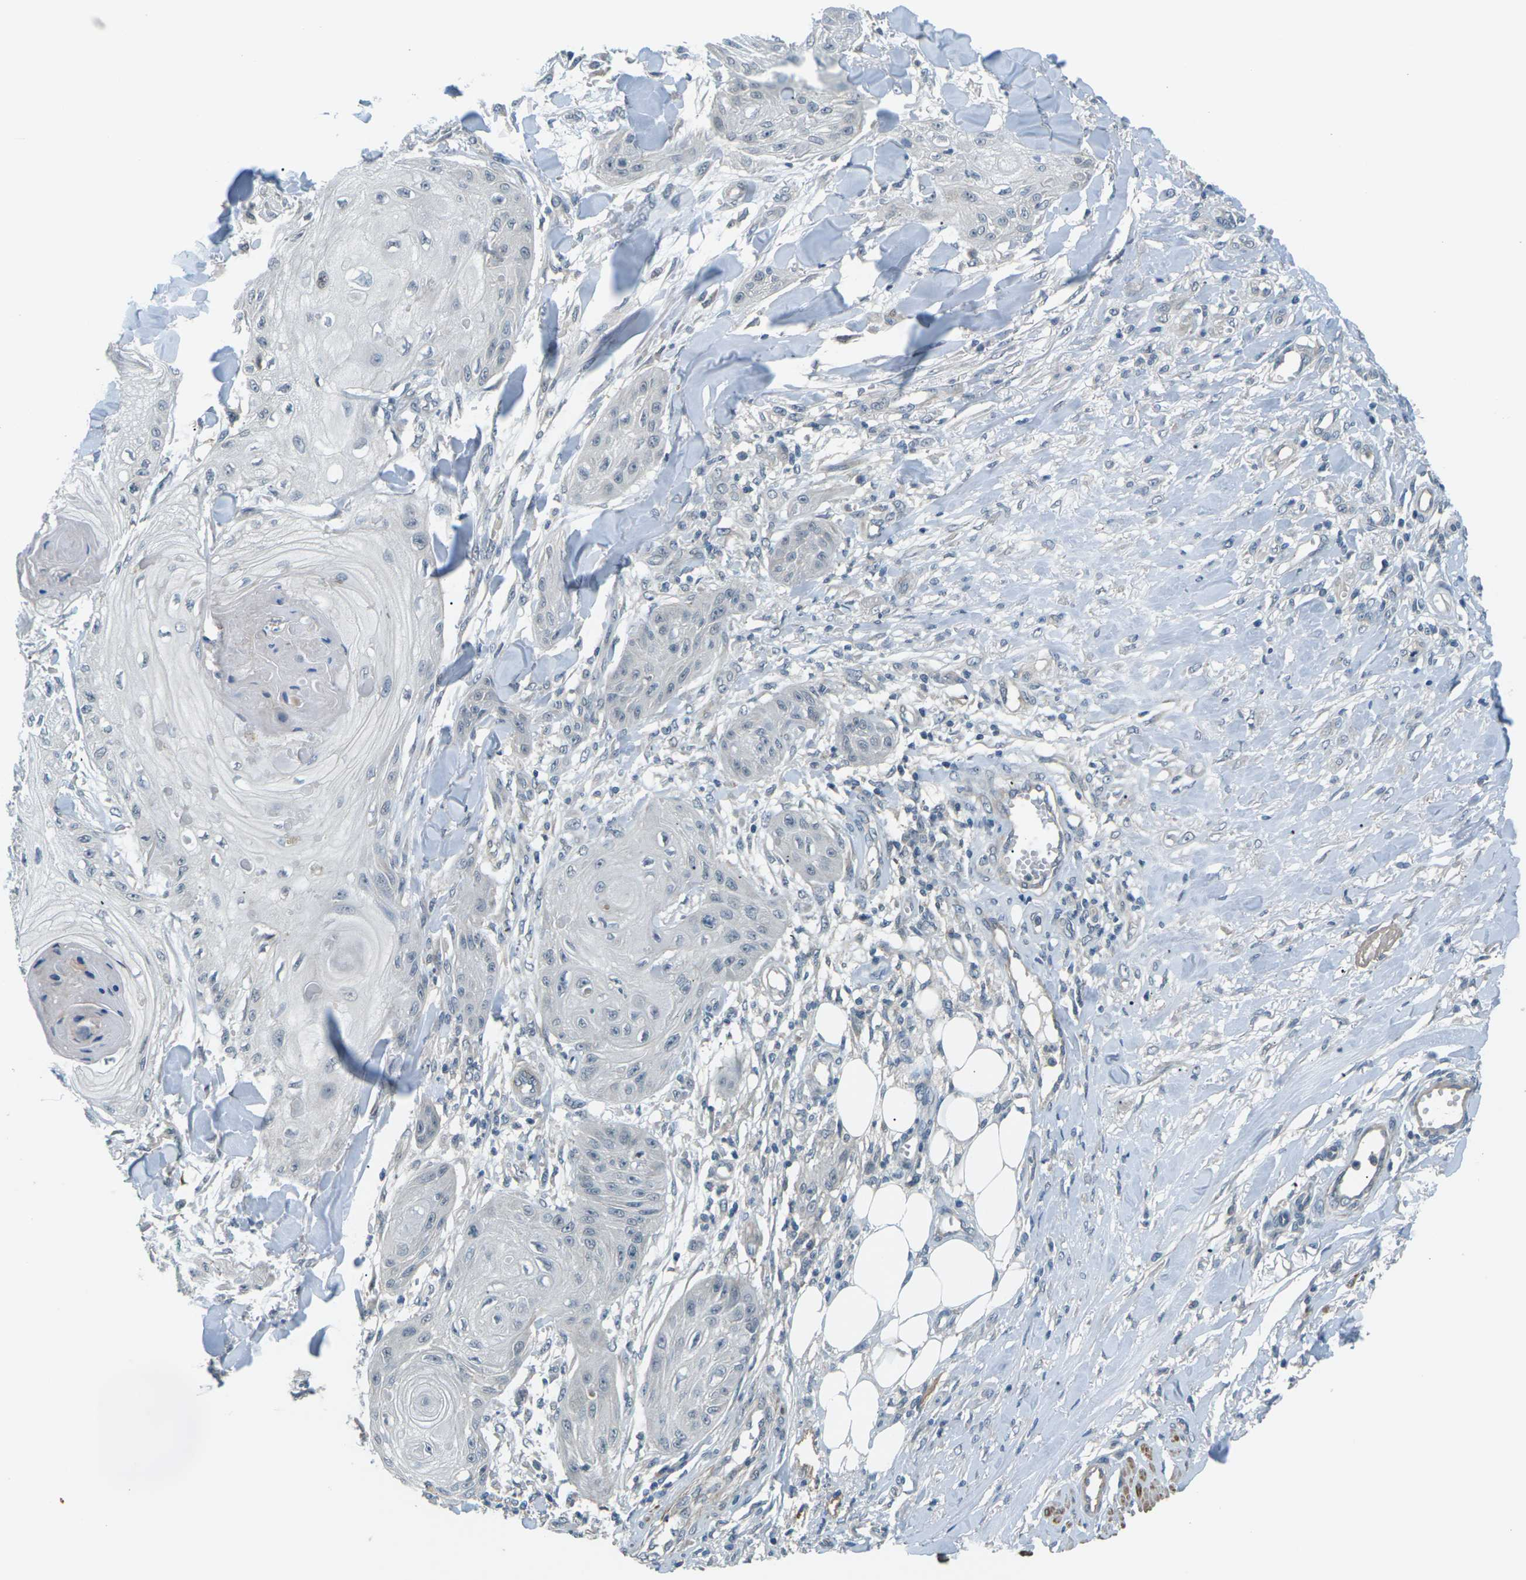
{"staining": {"intensity": "negative", "quantity": "none", "location": "none"}, "tissue": "skin cancer", "cell_type": "Tumor cells", "image_type": "cancer", "snomed": [{"axis": "morphology", "description": "Squamous cell carcinoma, NOS"}, {"axis": "topography", "description": "Skin"}], "caption": "Tumor cells show no significant protein staining in skin squamous cell carcinoma. (Stains: DAB (3,3'-diaminobenzidine) immunohistochemistry with hematoxylin counter stain, Microscopy: brightfield microscopy at high magnification).", "gene": "SLC13A3", "patient": {"sex": "male", "age": 74}}